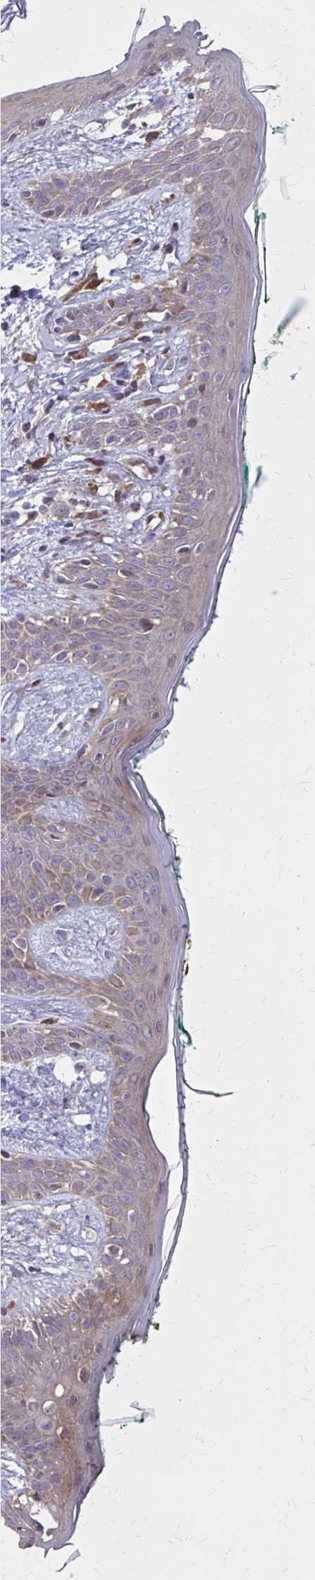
{"staining": {"intensity": "moderate", "quantity": "<25%", "location": "cytoplasmic/membranous"}, "tissue": "skin", "cell_type": "Fibroblasts", "image_type": "normal", "snomed": [{"axis": "morphology", "description": "Normal tissue, NOS"}, {"axis": "topography", "description": "Skin"}], "caption": "Immunohistochemical staining of unremarkable skin reveals moderate cytoplasmic/membranous protein staining in about <25% of fibroblasts.", "gene": "NRBF2", "patient": {"sex": "female", "age": 34}}